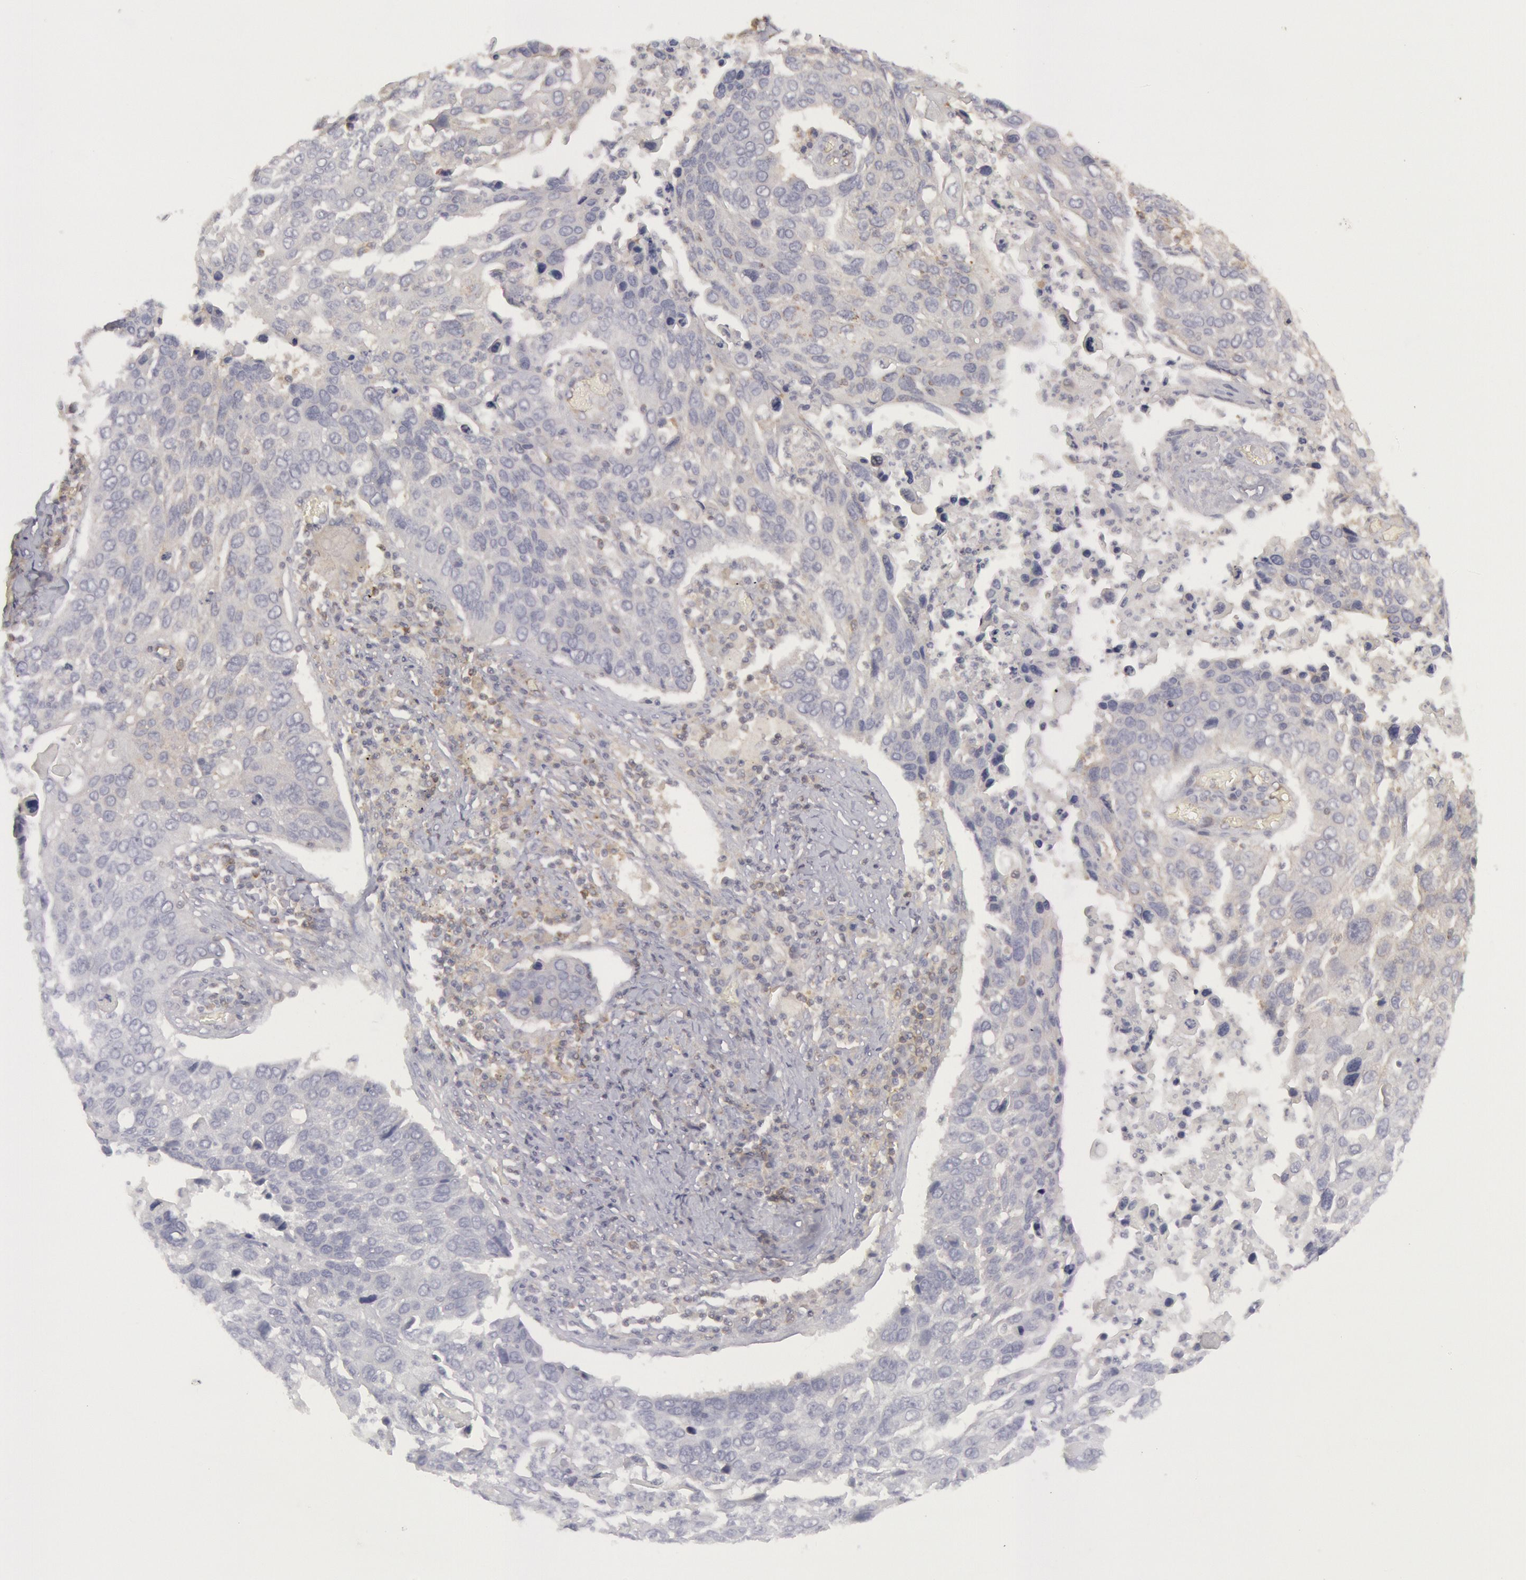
{"staining": {"intensity": "negative", "quantity": "none", "location": "none"}, "tissue": "lung cancer", "cell_type": "Tumor cells", "image_type": "cancer", "snomed": [{"axis": "morphology", "description": "Squamous cell carcinoma, NOS"}, {"axis": "topography", "description": "Lung"}], "caption": "DAB (3,3'-diaminobenzidine) immunohistochemical staining of human lung squamous cell carcinoma exhibits no significant staining in tumor cells.", "gene": "IKBKB", "patient": {"sex": "male", "age": 68}}